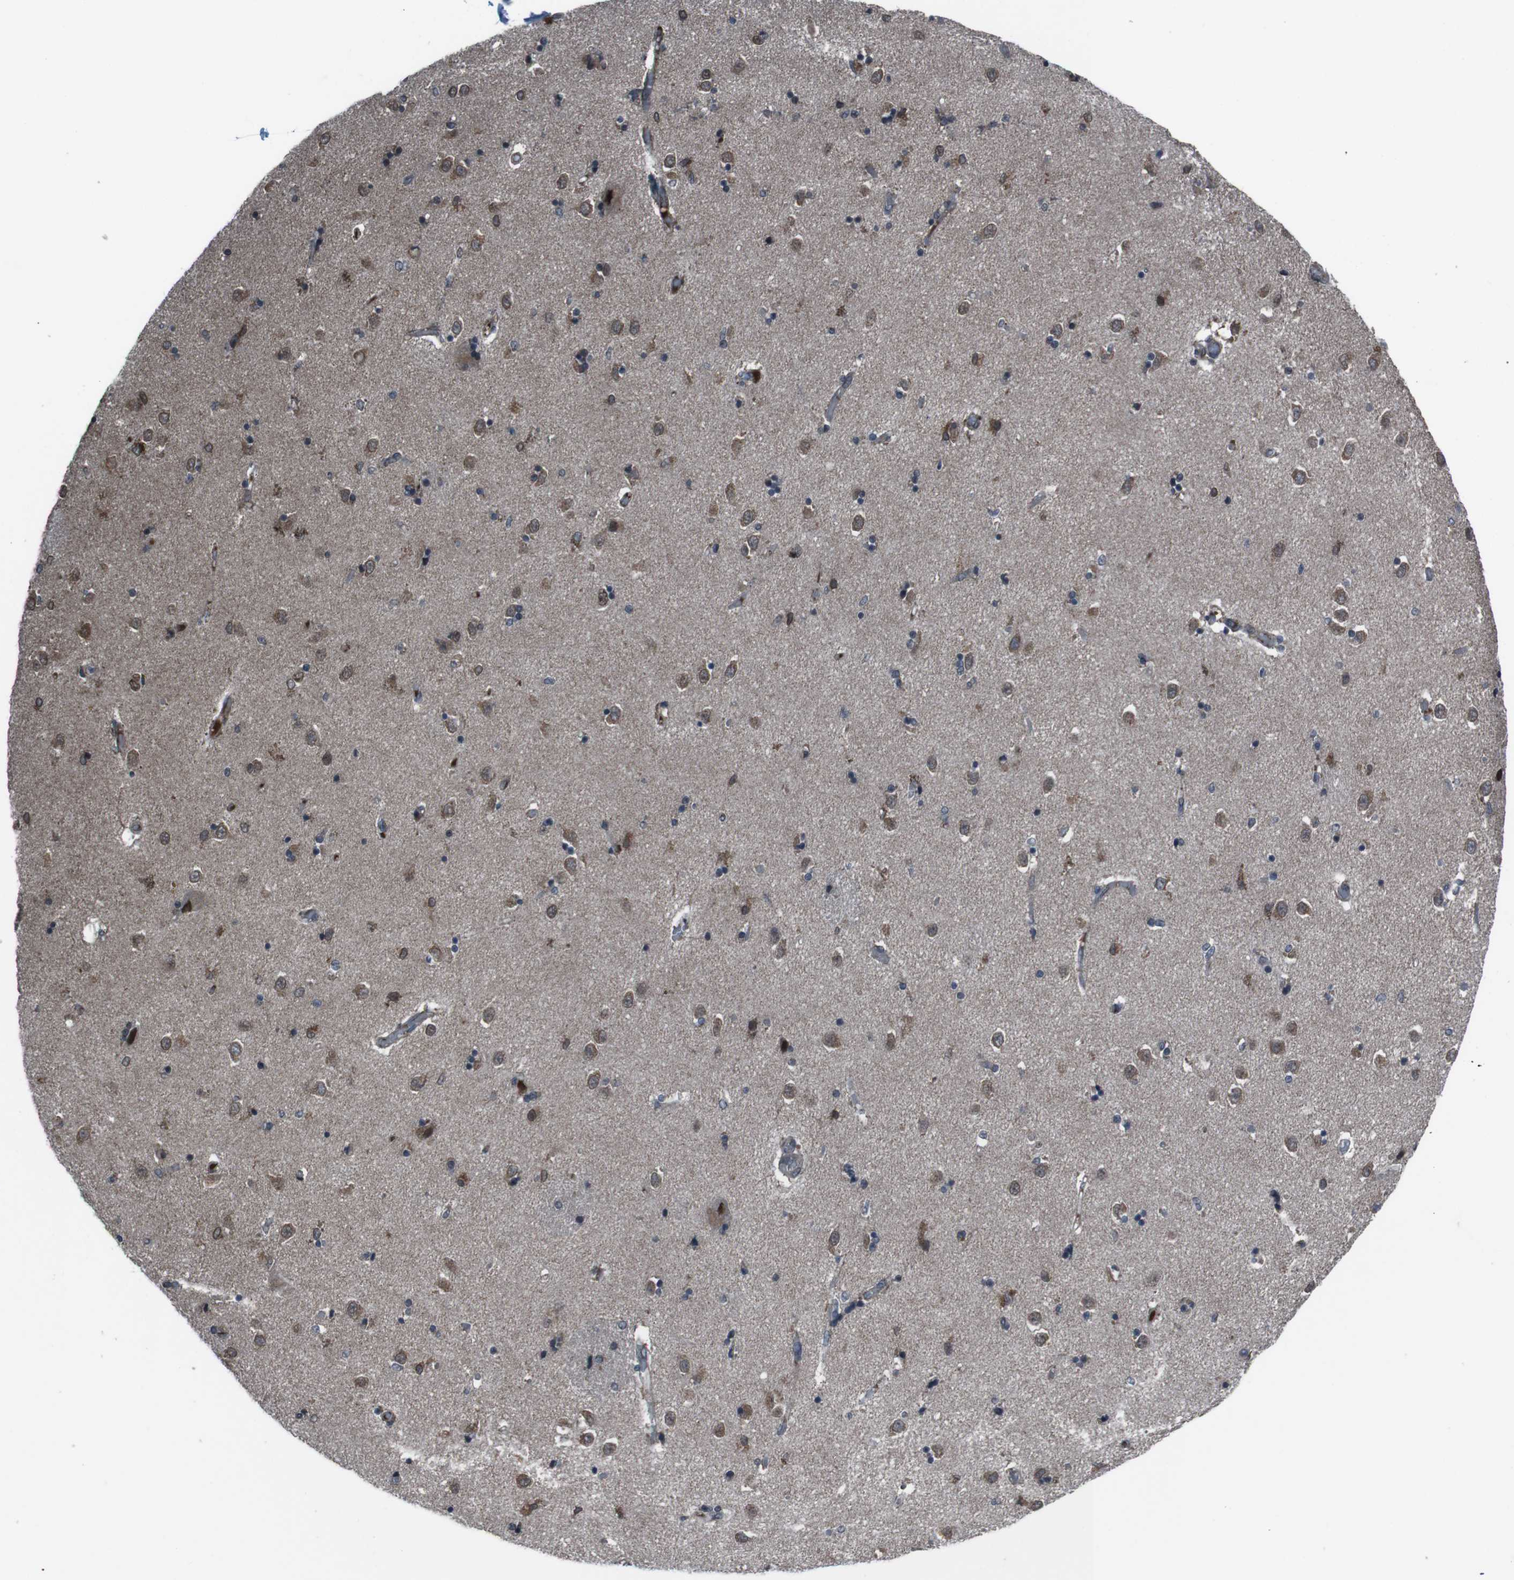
{"staining": {"intensity": "moderate", "quantity": ">75%", "location": "nuclear"}, "tissue": "caudate", "cell_type": "Glial cells", "image_type": "normal", "snomed": [{"axis": "morphology", "description": "Normal tissue, NOS"}, {"axis": "topography", "description": "Lateral ventricle wall"}], "caption": "IHC (DAB) staining of benign caudate displays moderate nuclear protein expression in approximately >75% of glial cells.", "gene": "SS18L1", "patient": {"sex": "female", "age": 54}}